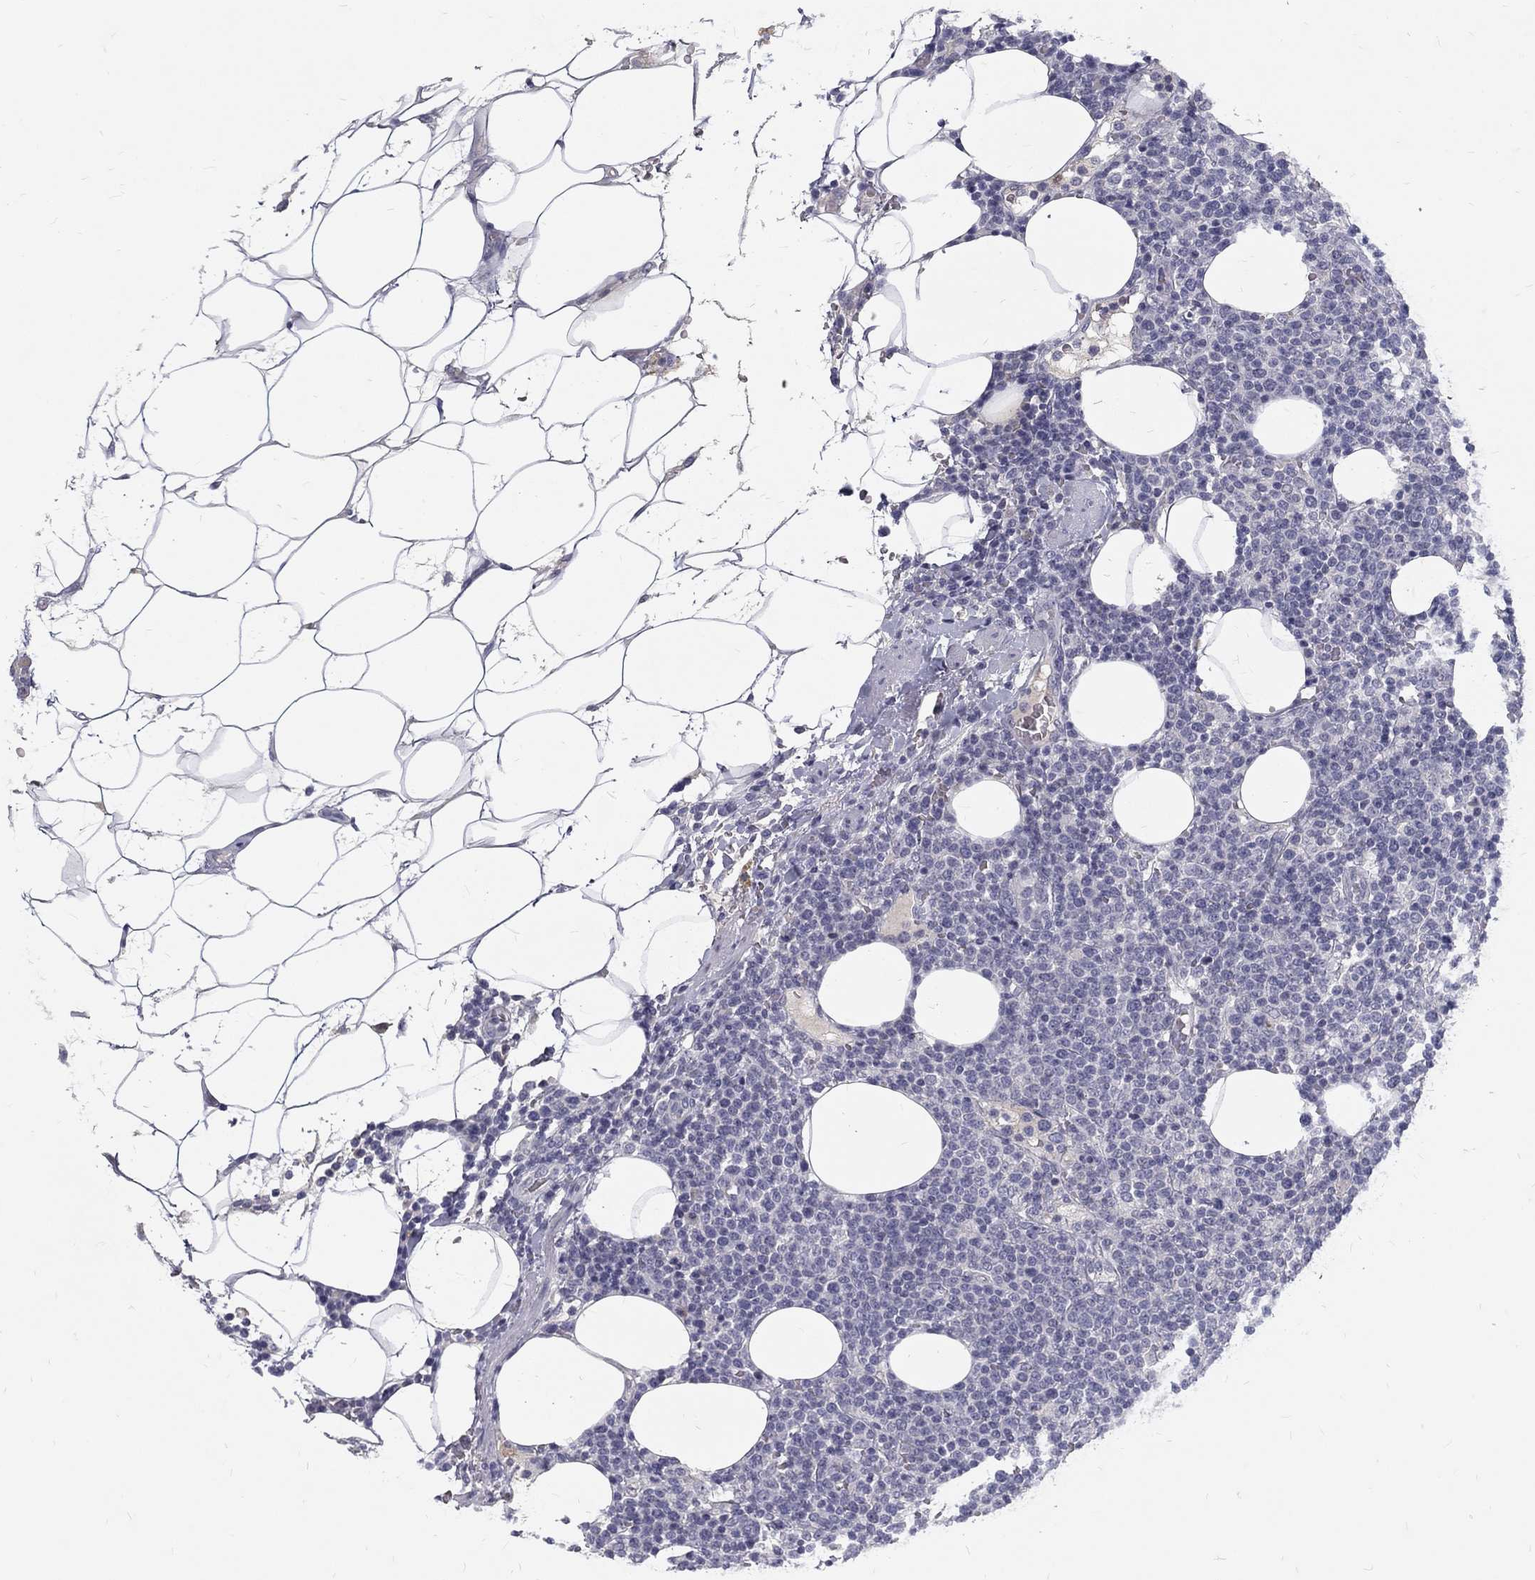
{"staining": {"intensity": "negative", "quantity": "none", "location": "none"}, "tissue": "lymphoma", "cell_type": "Tumor cells", "image_type": "cancer", "snomed": [{"axis": "morphology", "description": "Malignant lymphoma, non-Hodgkin's type, High grade"}, {"axis": "topography", "description": "Lymph node"}], "caption": "An immunohistochemistry histopathology image of lymphoma is shown. There is no staining in tumor cells of lymphoma.", "gene": "NOS1", "patient": {"sex": "male", "age": 61}}